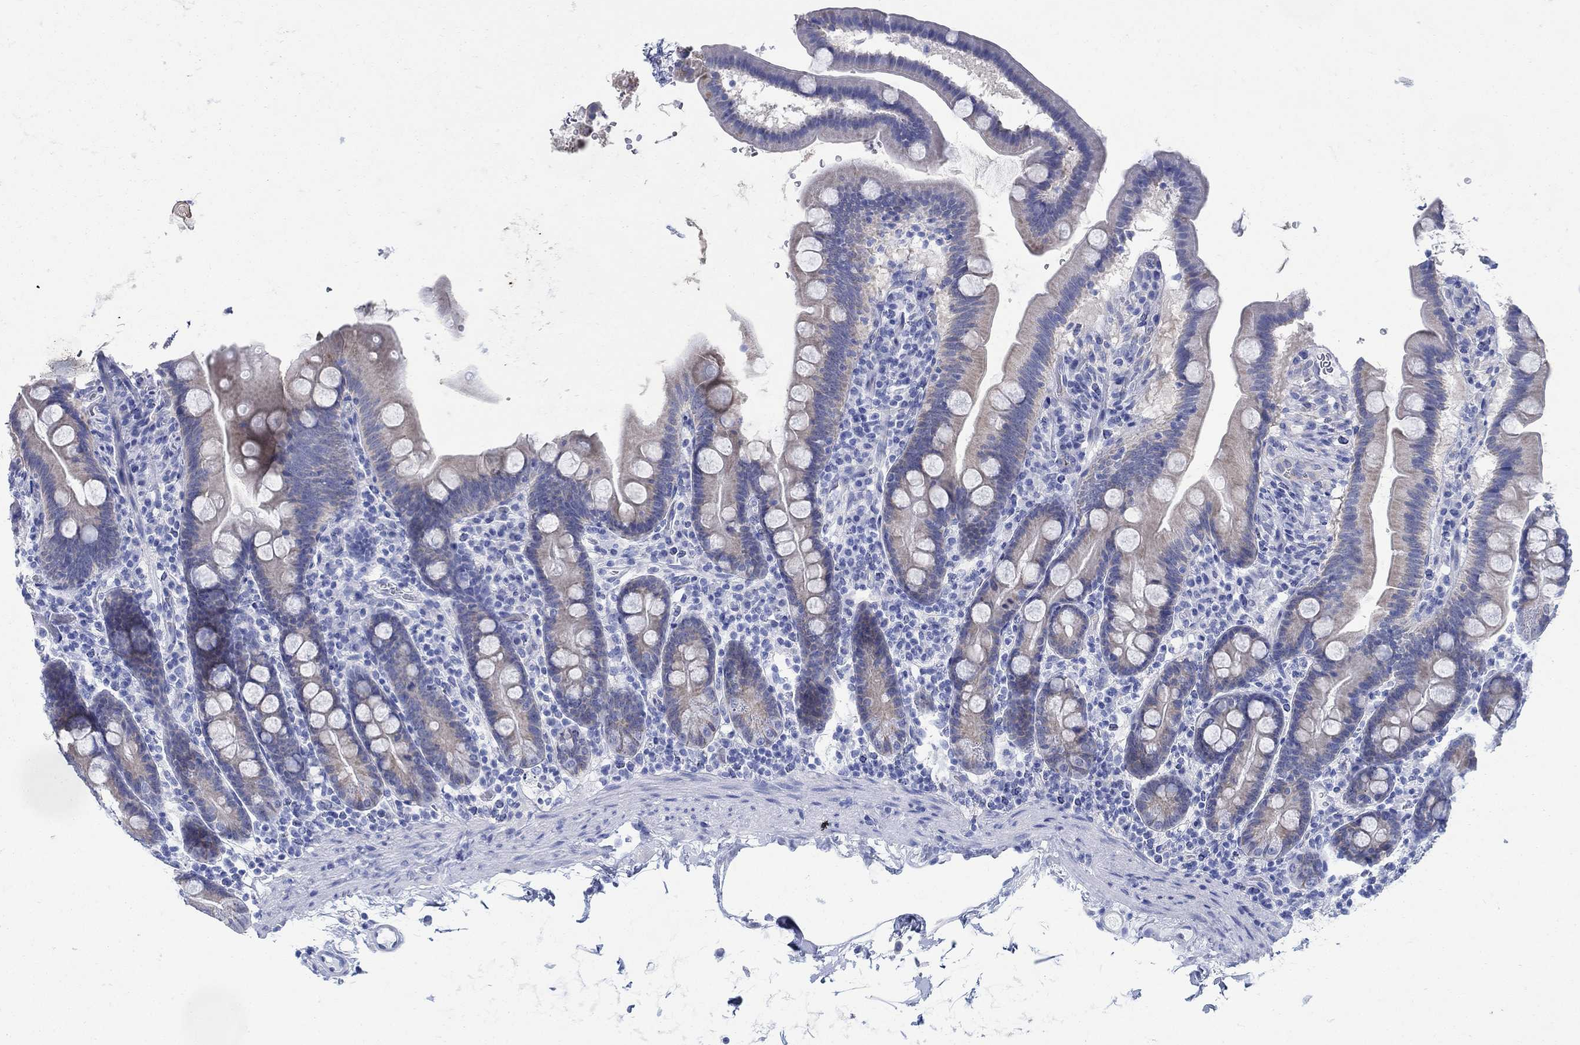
{"staining": {"intensity": "weak", "quantity": "25%-75%", "location": "cytoplasmic/membranous"}, "tissue": "duodenum", "cell_type": "Glandular cells", "image_type": "normal", "snomed": [{"axis": "morphology", "description": "Normal tissue, NOS"}, {"axis": "topography", "description": "Duodenum"}], "caption": "Brown immunohistochemical staining in normal duodenum shows weak cytoplasmic/membranous positivity in about 25%-75% of glandular cells.", "gene": "ZDHHC14", "patient": {"sex": "male", "age": 59}}